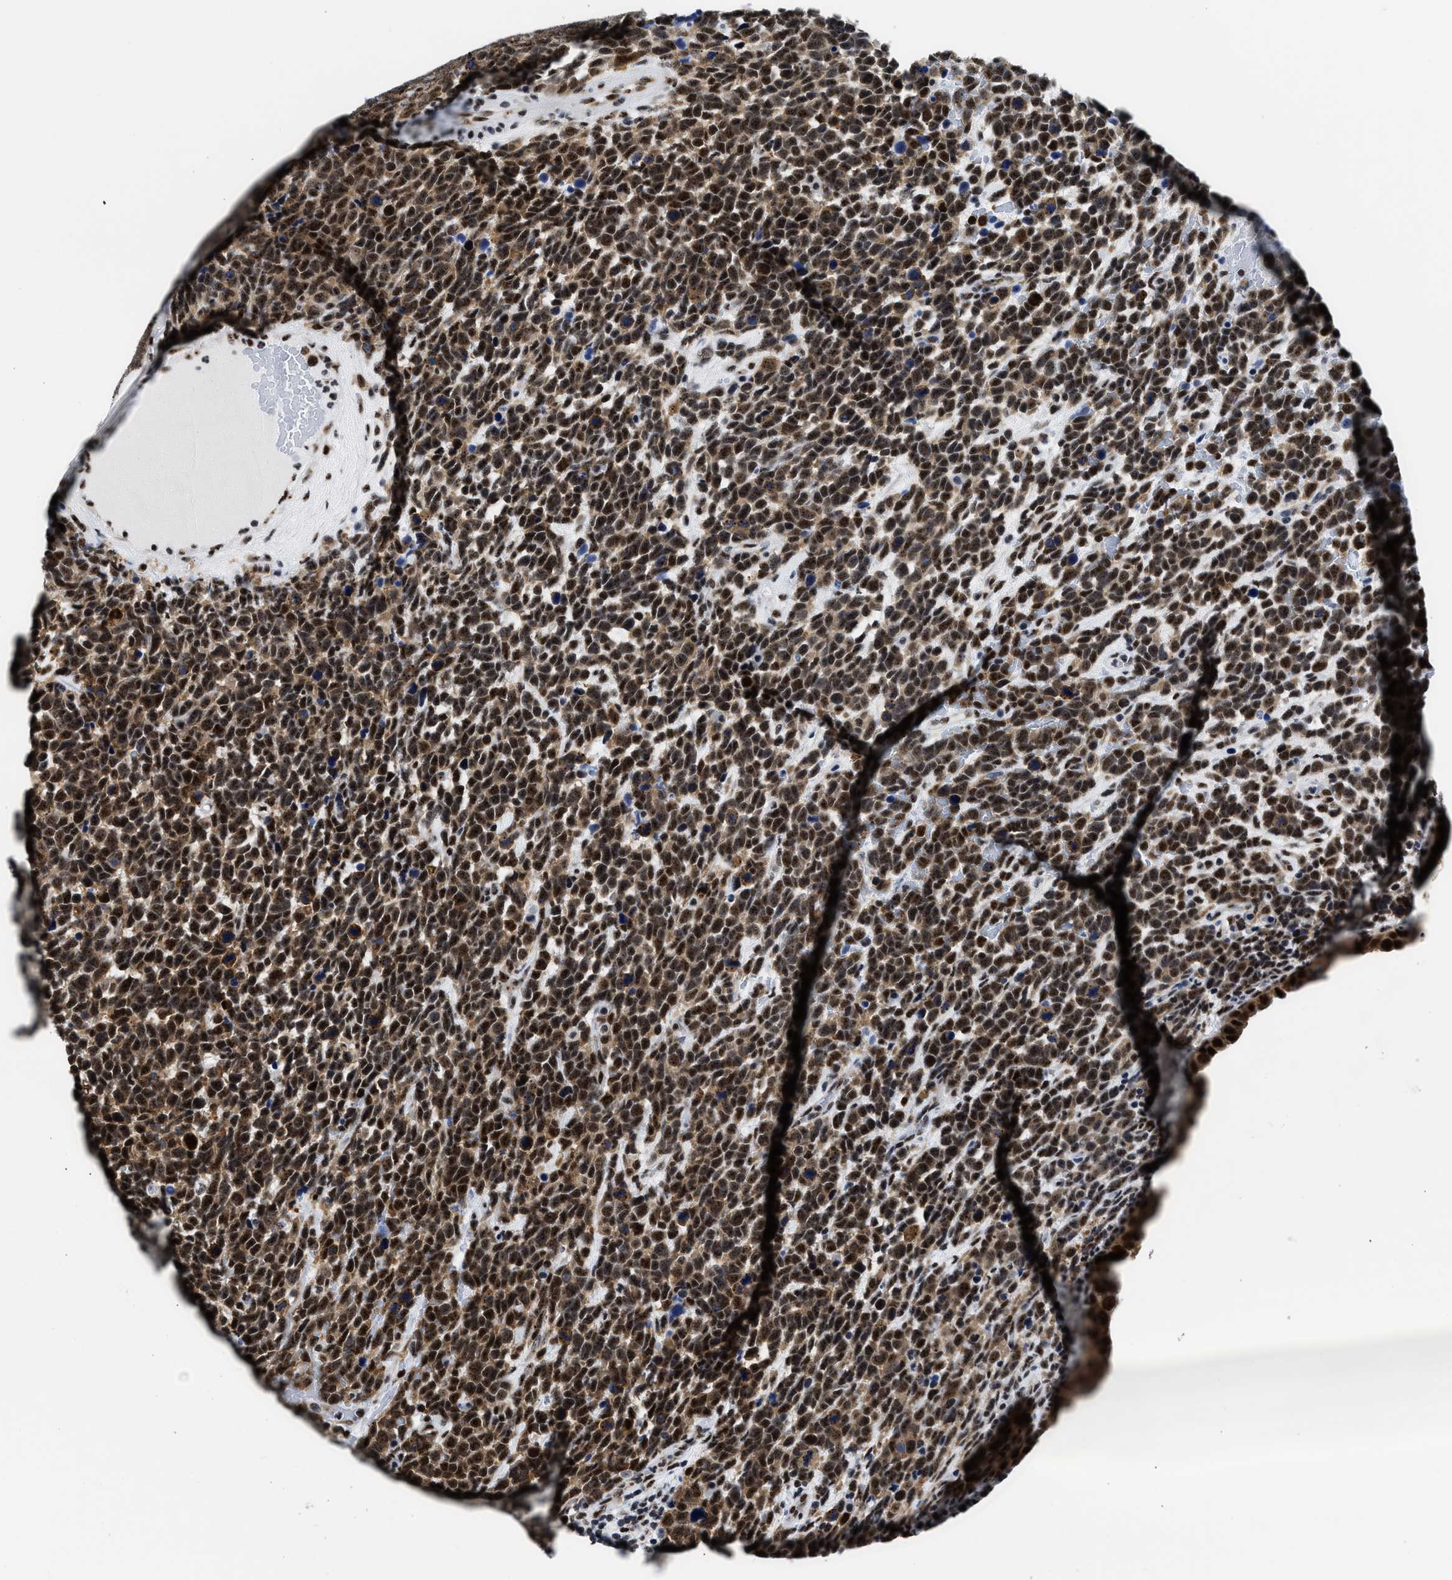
{"staining": {"intensity": "strong", "quantity": ">75%", "location": "cytoplasmic/membranous,nuclear"}, "tissue": "urothelial cancer", "cell_type": "Tumor cells", "image_type": "cancer", "snomed": [{"axis": "morphology", "description": "Urothelial carcinoma, High grade"}, {"axis": "topography", "description": "Urinary bladder"}], "caption": "This is an image of immunohistochemistry staining of urothelial carcinoma (high-grade), which shows strong staining in the cytoplasmic/membranous and nuclear of tumor cells.", "gene": "RBM8A", "patient": {"sex": "female", "age": 82}}